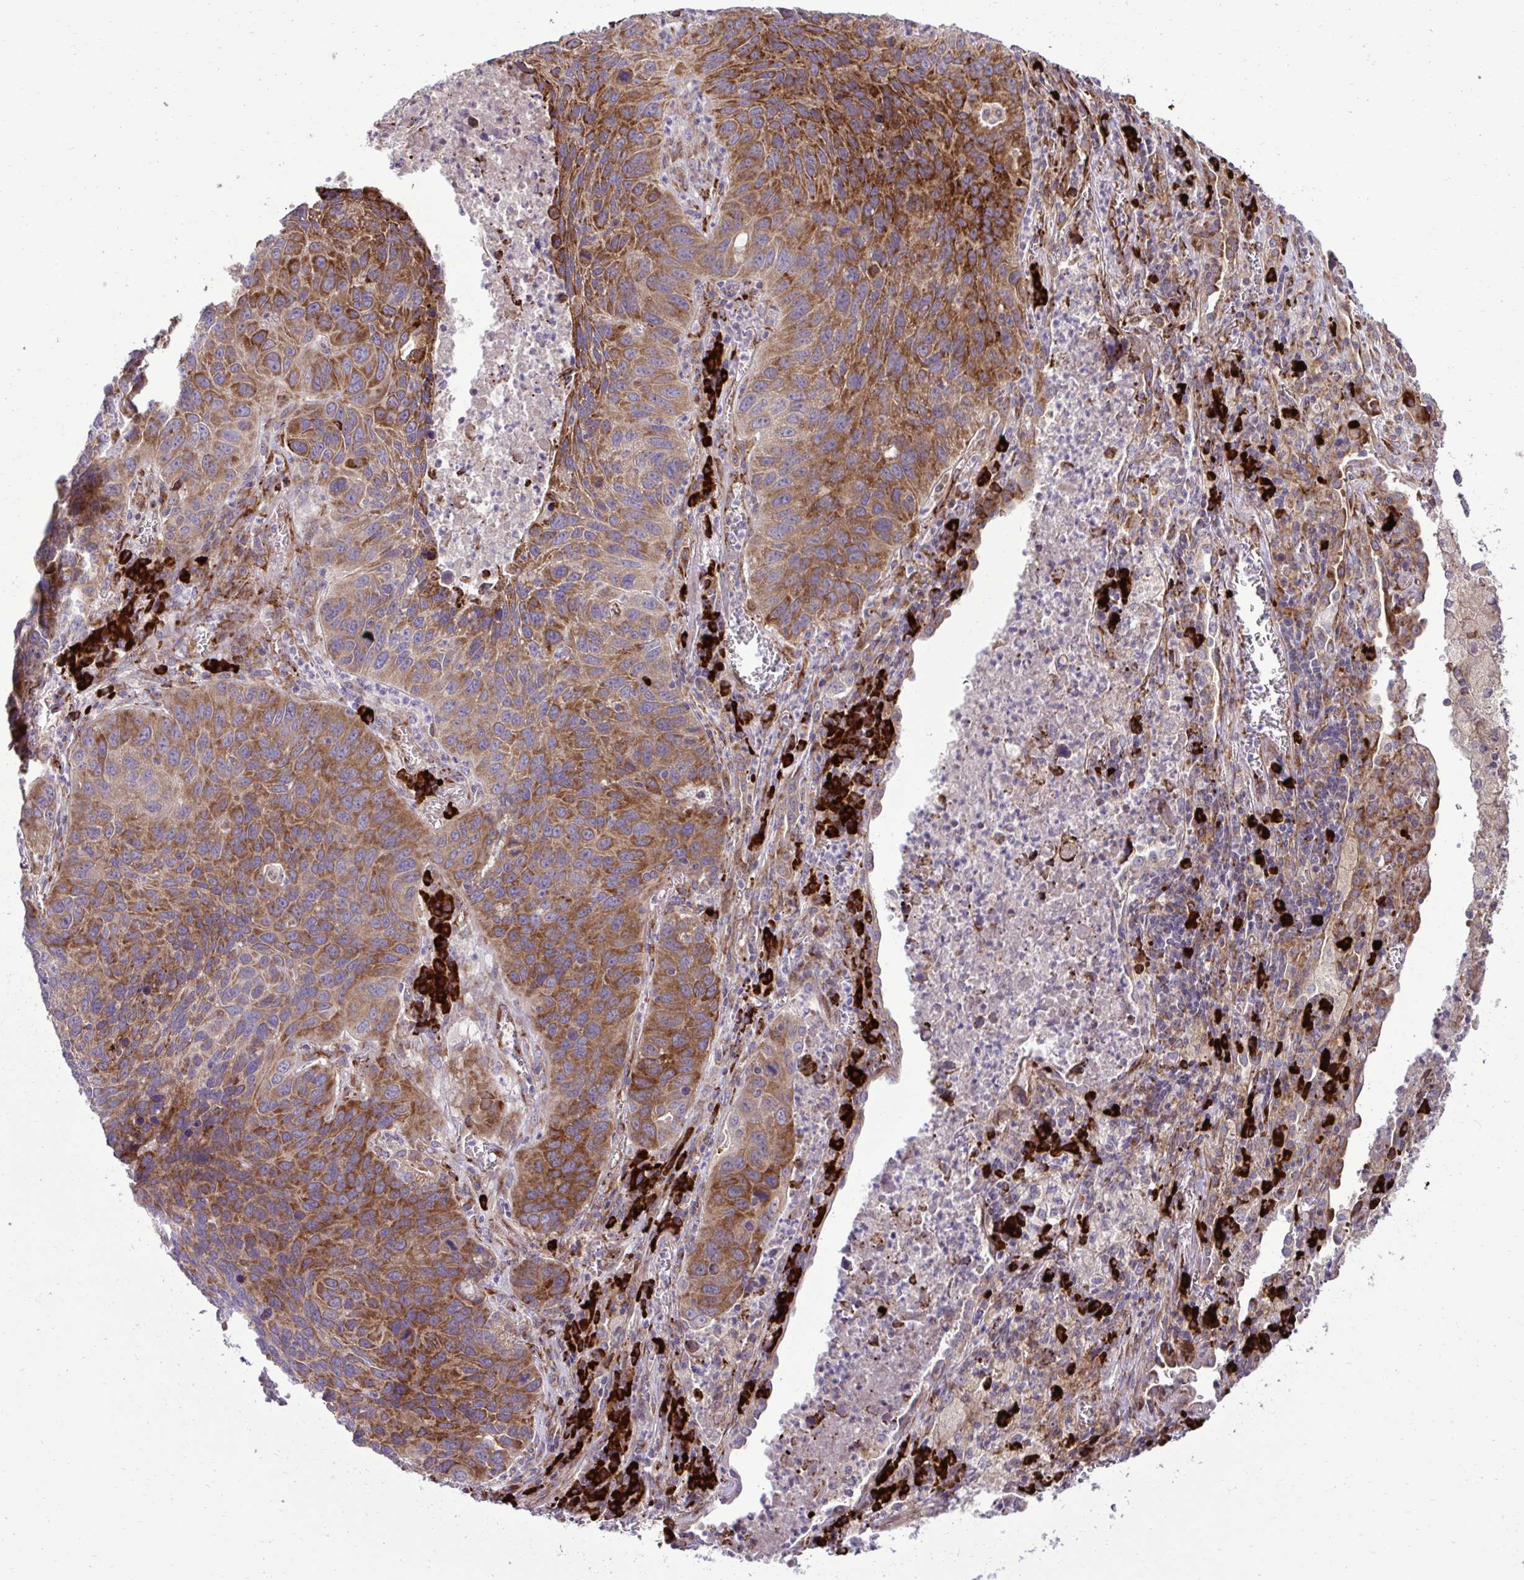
{"staining": {"intensity": "moderate", "quantity": "25%-75%", "location": "cytoplasmic/membranous"}, "tissue": "lung cancer", "cell_type": "Tumor cells", "image_type": "cancer", "snomed": [{"axis": "morphology", "description": "Squamous cell carcinoma, NOS"}, {"axis": "topography", "description": "Lung"}], "caption": "Moderate cytoplasmic/membranous positivity is identified in approximately 25%-75% of tumor cells in lung squamous cell carcinoma. (DAB (3,3'-diaminobenzidine) IHC with brightfield microscopy, high magnification).", "gene": "LIMS1", "patient": {"sex": "female", "age": 61}}